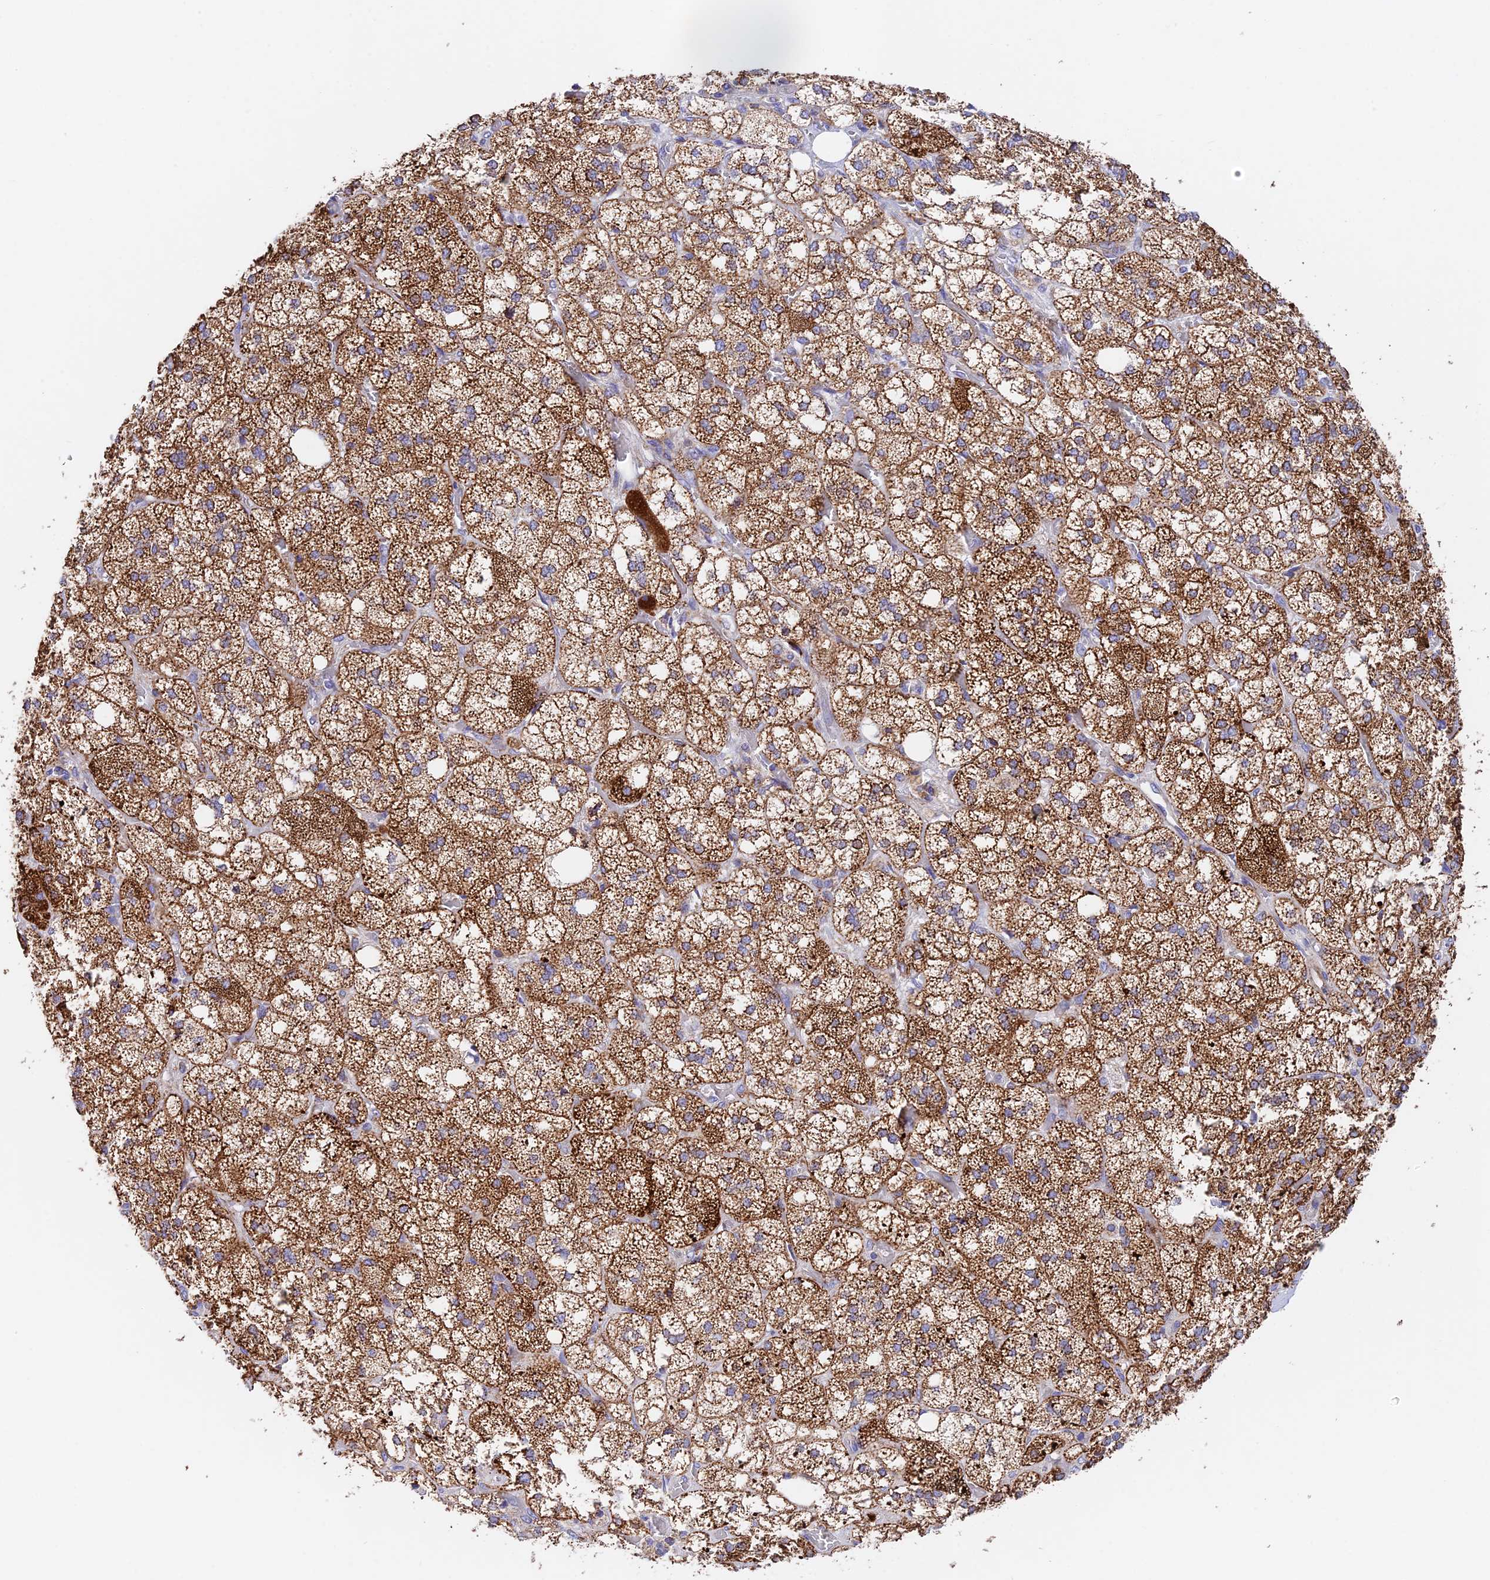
{"staining": {"intensity": "strong", "quantity": ">75%", "location": "cytoplasmic/membranous"}, "tissue": "adrenal gland", "cell_type": "Glandular cells", "image_type": "normal", "snomed": [{"axis": "morphology", "description": "Normal tissue, NOS"}, {"axis": "topography", "description": "Adrenal gland"}], "caption": "Benign adrenal gland demonstrates strong cytoplasmic/membranous expression in approximately >75% of glandular cells.", "gene": "HSDL2", "patient": {"sex": "male", "age": 61}}